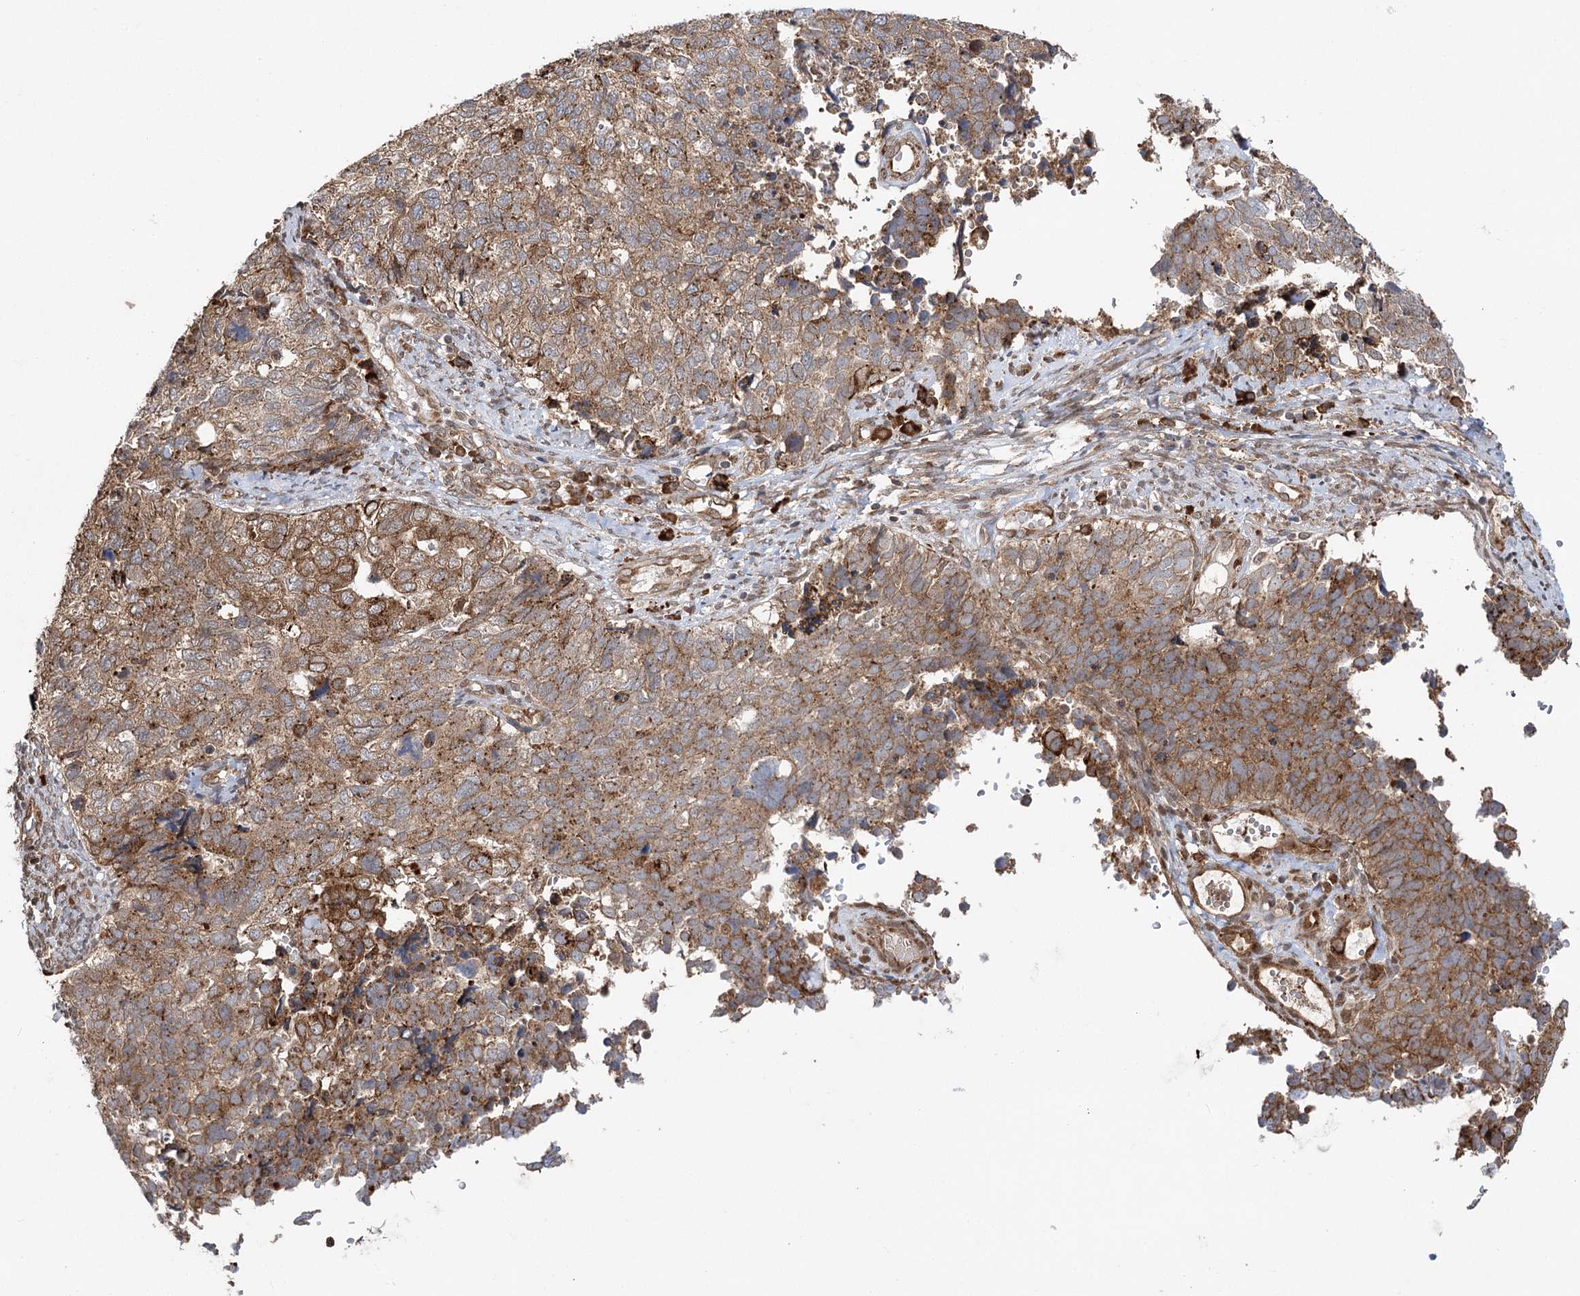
{"staining": {"intensity": "moderate", "quantity": ">75%", "location": "cytoplasmic/membranous"}, "tissue": "cervical cancer", "cell_type": "Tumor cells", "image_type": "cancer", "snomed": [{"axis": "morphology", "description": "Squamous cell carcinoma, NOS"}, {"axis": "topography", "description": "Cervix"}], "caption": "A high-resolution image shows immunohistochemistry staining of cervical cancer (squamous cell carcinoma), which shows moderate cytoplasmic/membranous staining in about >75% of tumor cells. (DAB IHC with brightfield microscopy, high magnification).", "gene": "DNAJB14", "patient": {"sex": "female", "age": 63}}